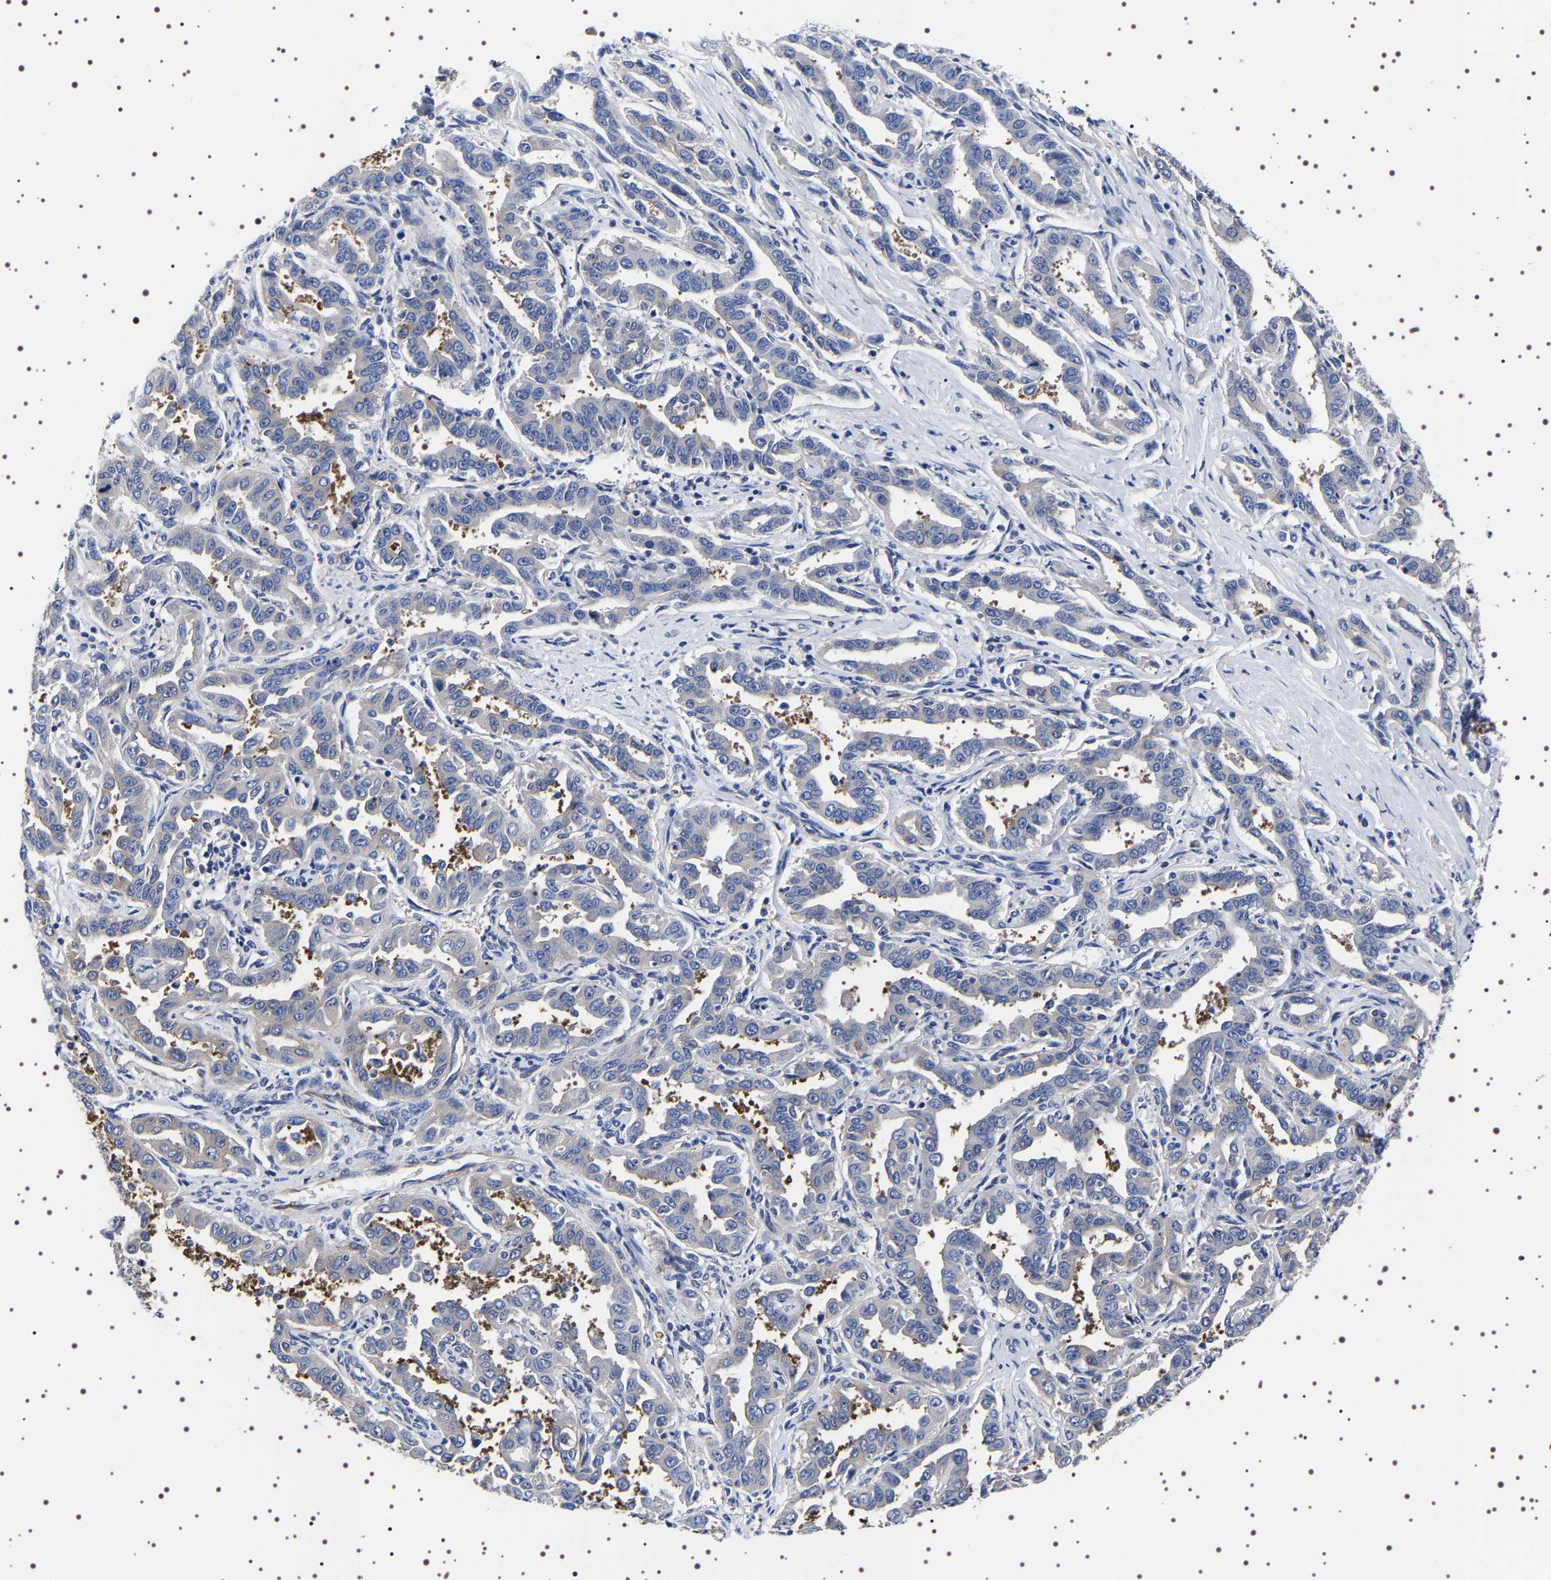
{"staining": {"intensity": "negative", "quantity": "none", "location": "none"}, "tissue": "liver cancer", "cell_type": "Tumor cells", "image_type": "cancer", "snomed": [{"axis": "morphology", "description": "Cholangiocarcinoma"}, {"axis": "topography", "description": "Liver"}], "caption": "Tumor cells are negative for brown protein staining in cholangiocarcinoma (liver). (DAB immunohistochemistry (IHC), high magnification).", "gene": "DARS1", "patient": {"sex": "male", "age": 59}}